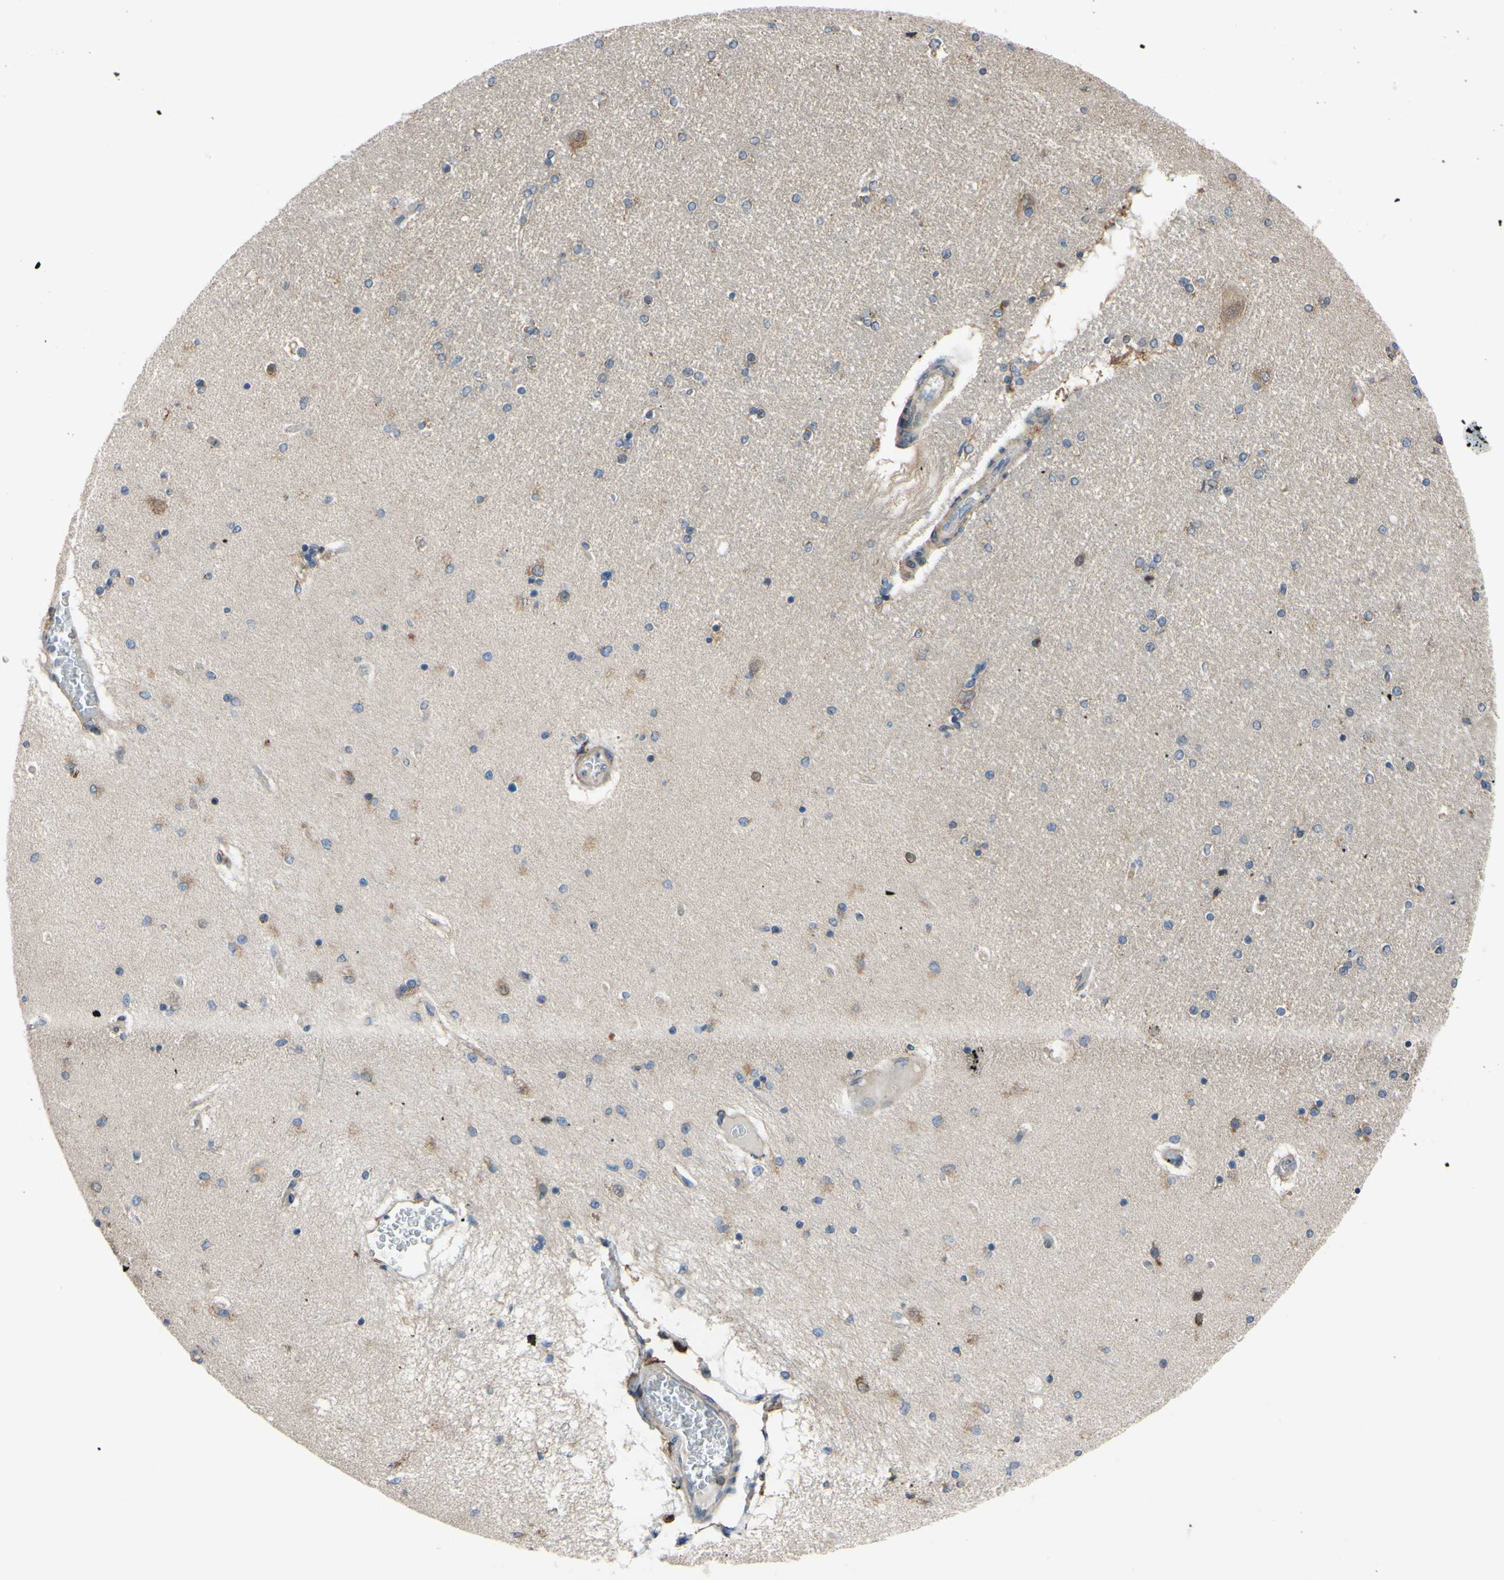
{"staining": {"intensity": "negative", "quantity": "none", "location": "none"}, "tissue": "hippocampus", "cell_type": "Glial cells", "image_type": "normal", "snomed": [{"axis": "morphology", "description": "Normal tissue, NOS"}, {"axis": "topography", "description": "Hippocampus"}], "caption": "The histopathology image exhibits no significant positivity in glial cells of hippocampus. (IHC, brightfield microscopy, high magnification).", "gene": "BMF", "patient": {"sex": "female", "age": 54}}